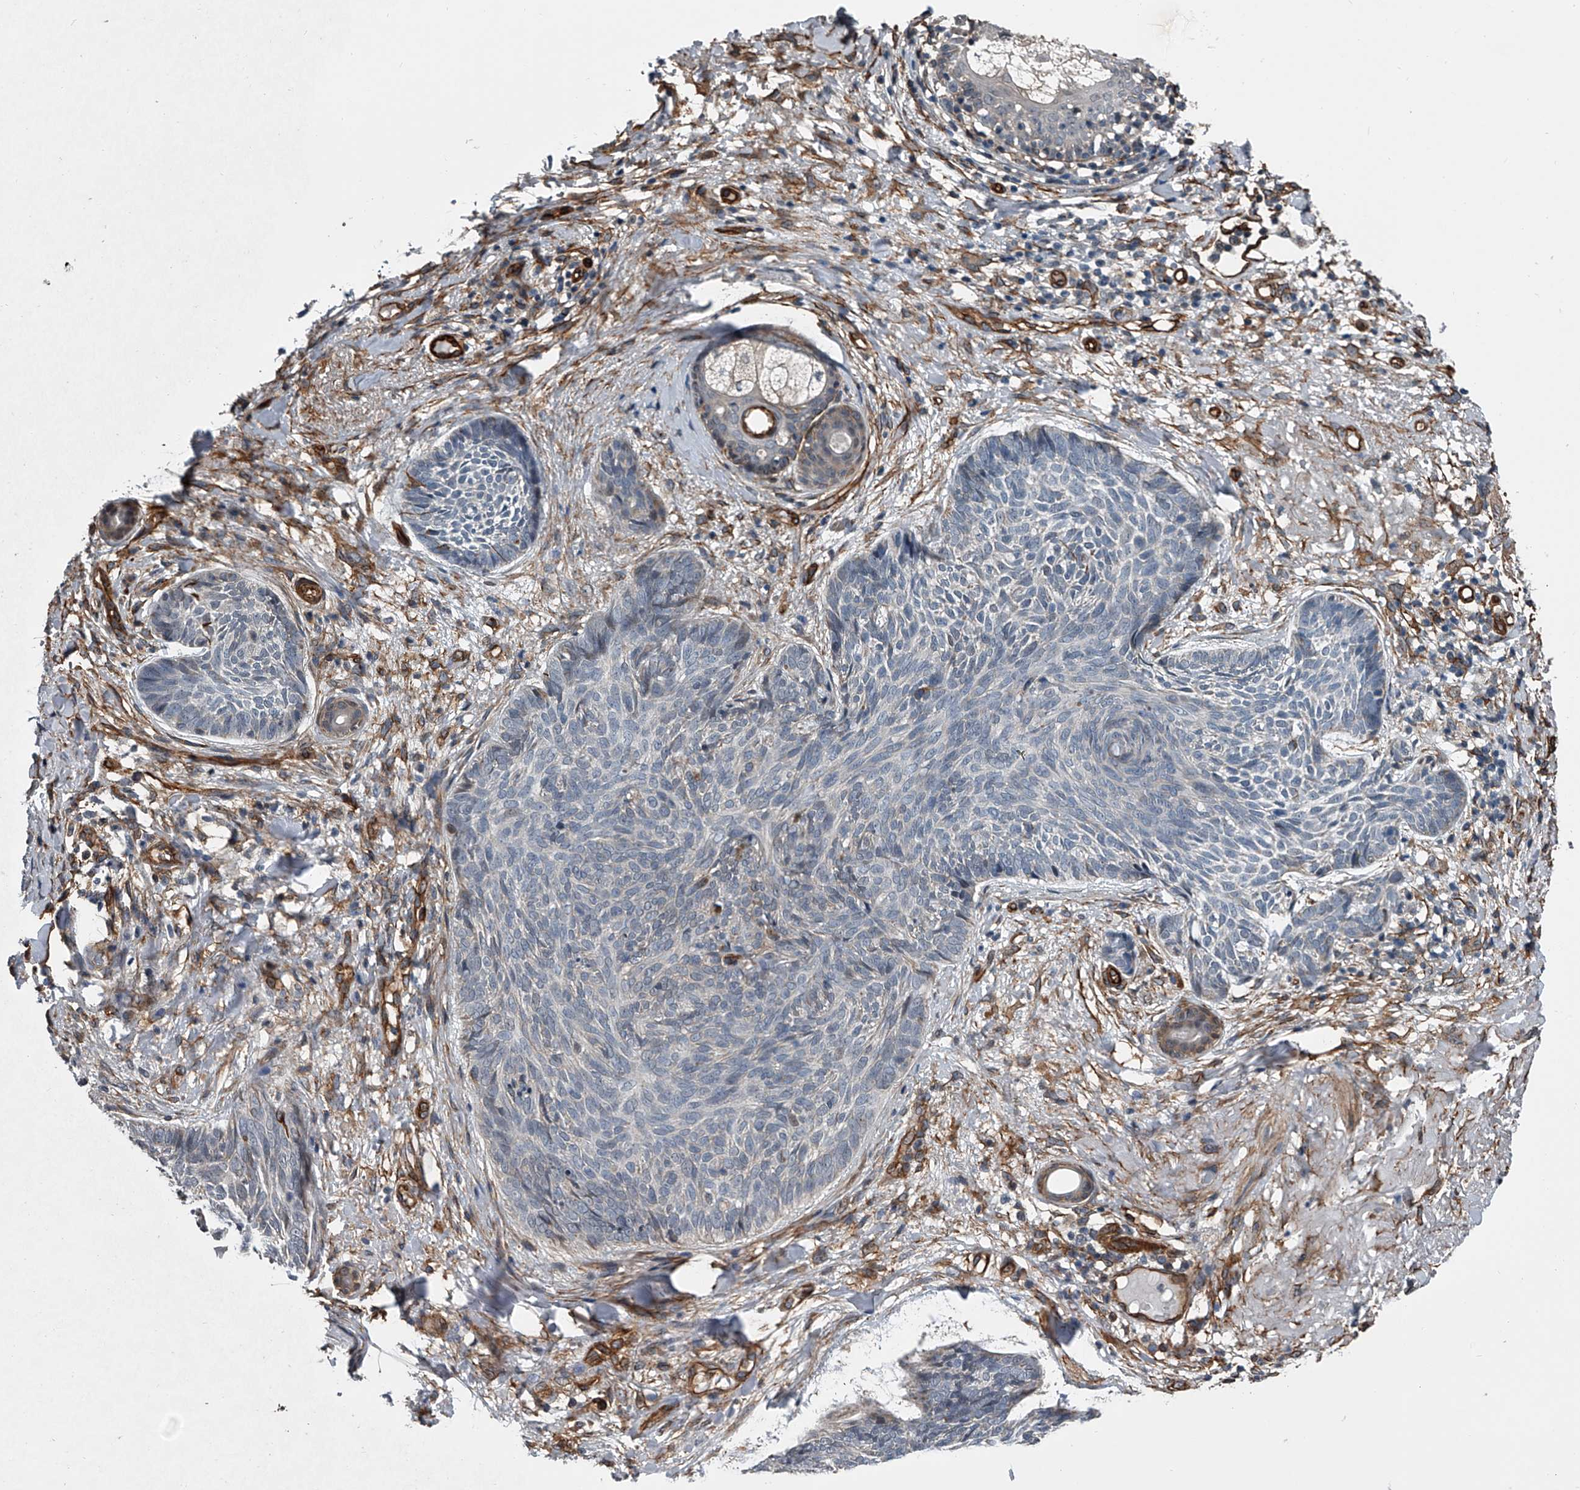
{"staining": {"intensity": "negative", "quantity": "none", "location": "none"}, "tissue": "skin cancer", "cell_type": "Tumor cells", "image_type": "cancer", "snomed": [{"axis": "morphology", "description": "Basal cell carcinoma"}, {"axis": "topography", "description": "Skin"}], "caption": "DAB (3,3'-diaminobenzidine) immunohistochemical staining of human skin basal cell carcinoma exhibits no significant staining in tumor cells.", "gene": "LDLRAD2", "patient": {"sex": "male", "age": 85}}